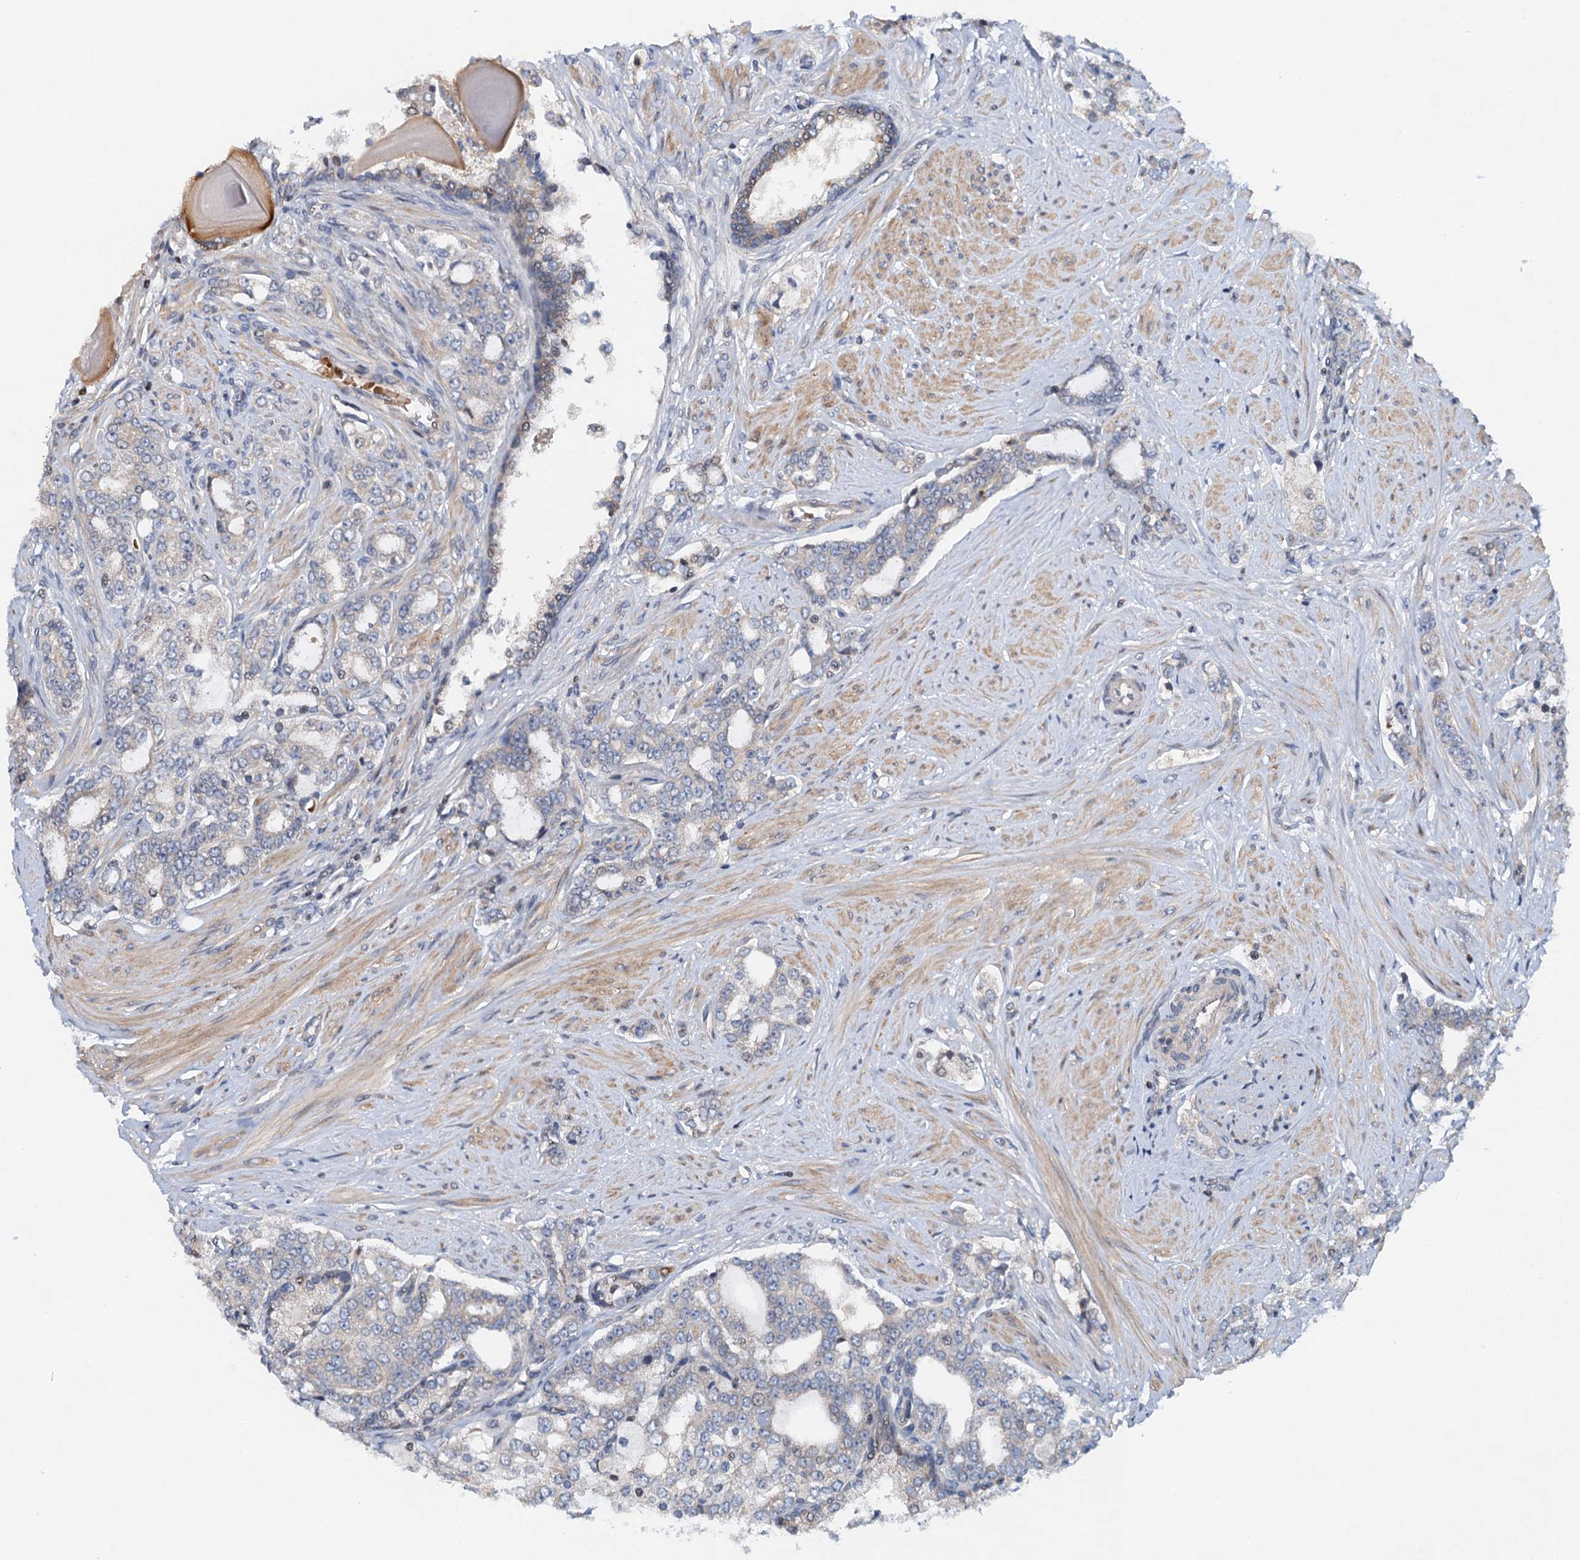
{"staining": {"intensity": "moderate", "quantity": "<25%", "location": "cytoplasmic/membranous"}, "tissue": "prostate cancer", "cell_type": "Tumor cells", "image_type": "cancer", "snomed": [{"axis": "morphology", "description": "Adenocarcinoma, High grade"}, {"axis": "topography", "description": "Prostate"}], "caption": "Brown immunohistochemical staining in human prostate cancer (high-grade adenocarcinoma) displays moderate cytoplasmic/membranous staining in about <25% of tumor cells. (Stains: DAB (3,3'-diaminobenzidine) in brown, nuclei in blue, Microscopy: brightfield microscopy at high magnification).", "gene": "NBEA", "patient": {"sex": "male", "age": 64}}